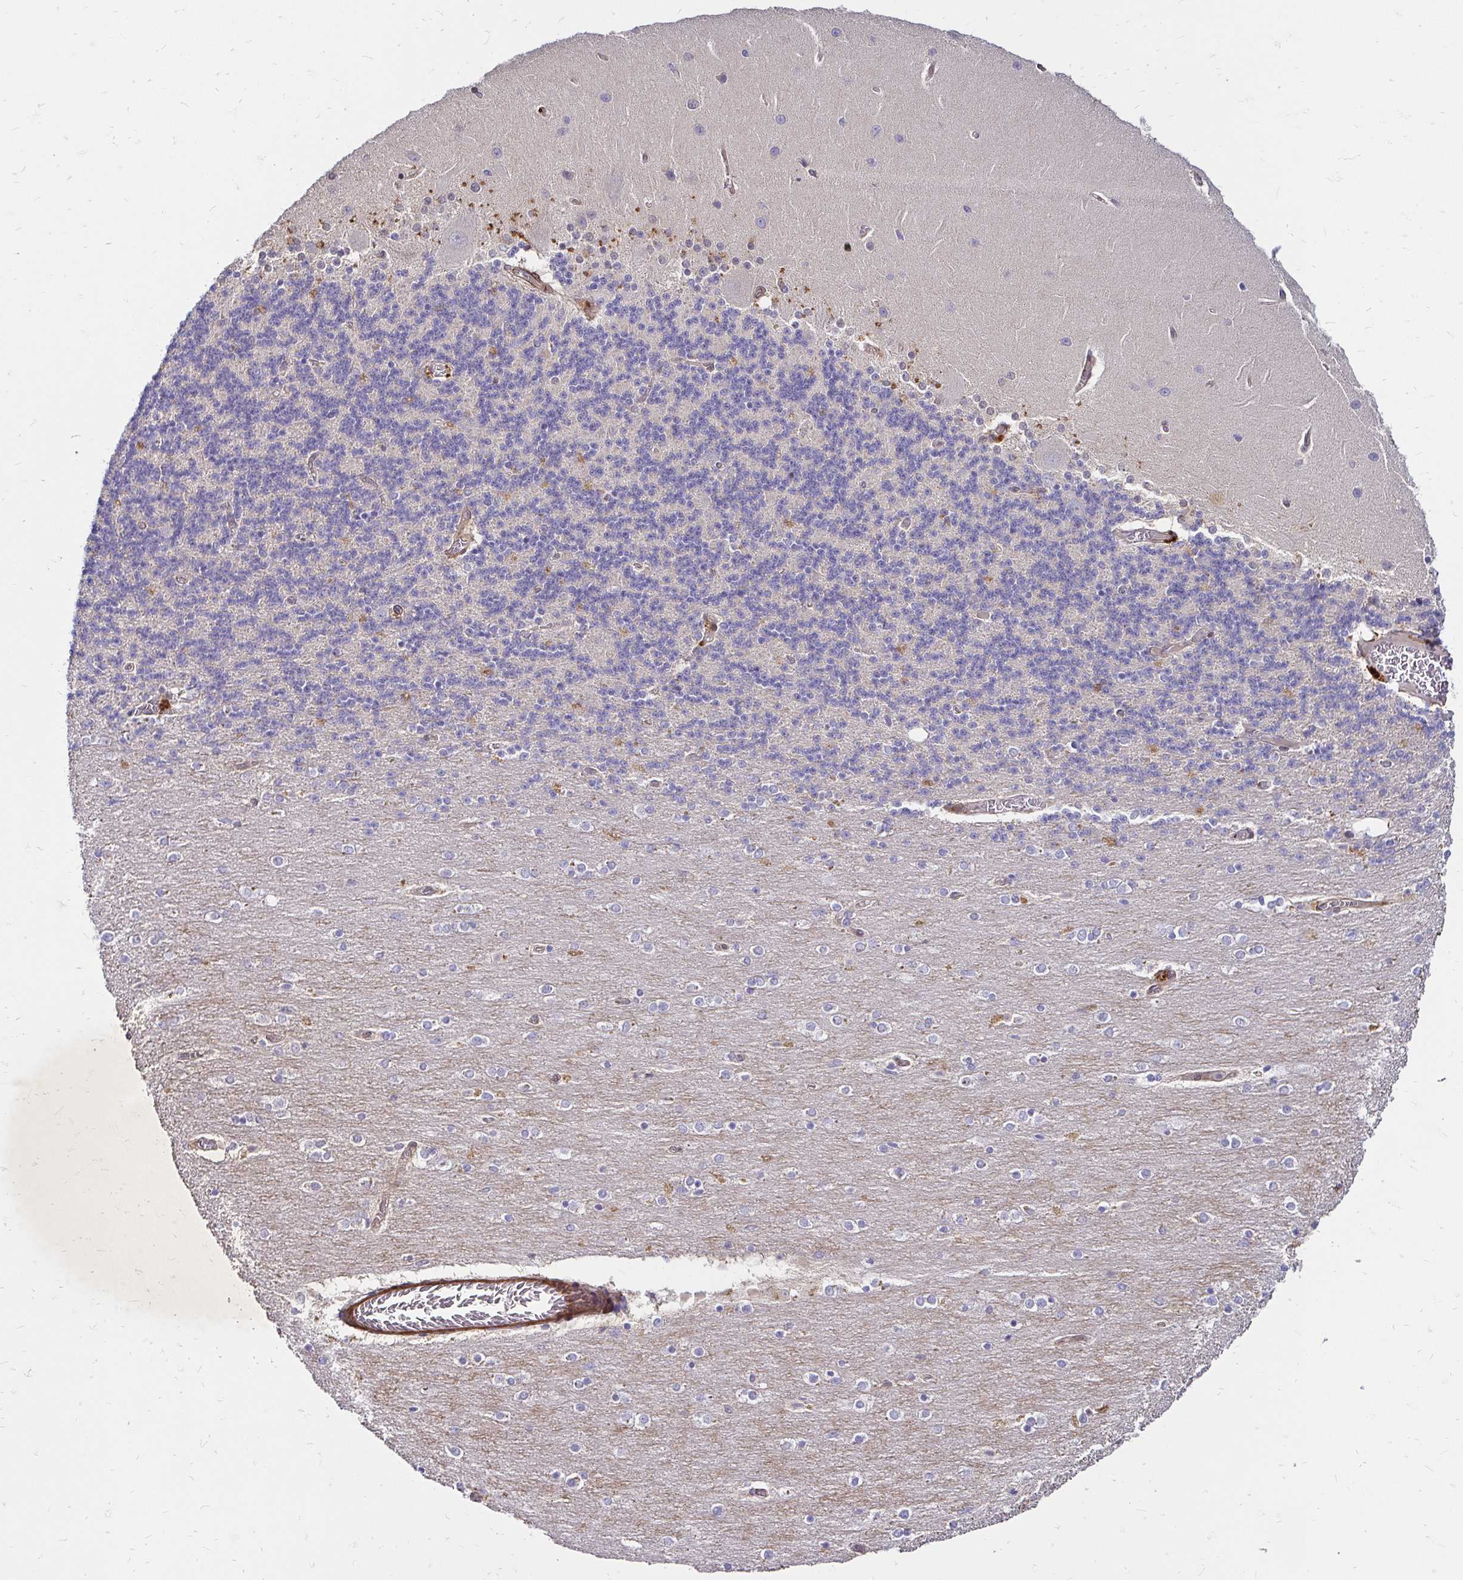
{"staining": {"intensity": "negative", "quantity": "none", "location": "none"}, "tissue": "cerebellum", "cell_type": "Cells in granular layer", "image_type": "normal", "snomed": [{"axis": "morphology", "description": "Normal tissue, NOS"}, {"axis": "topography", "description": "Cerebellum"}], "caption": "IHC histopathology image of benign human cerebellum stained for a protein (brown), which displays no positivity in cells in granular layer.", "gene": "YAP1", "patient": {"sex": "female", "age": 54}}